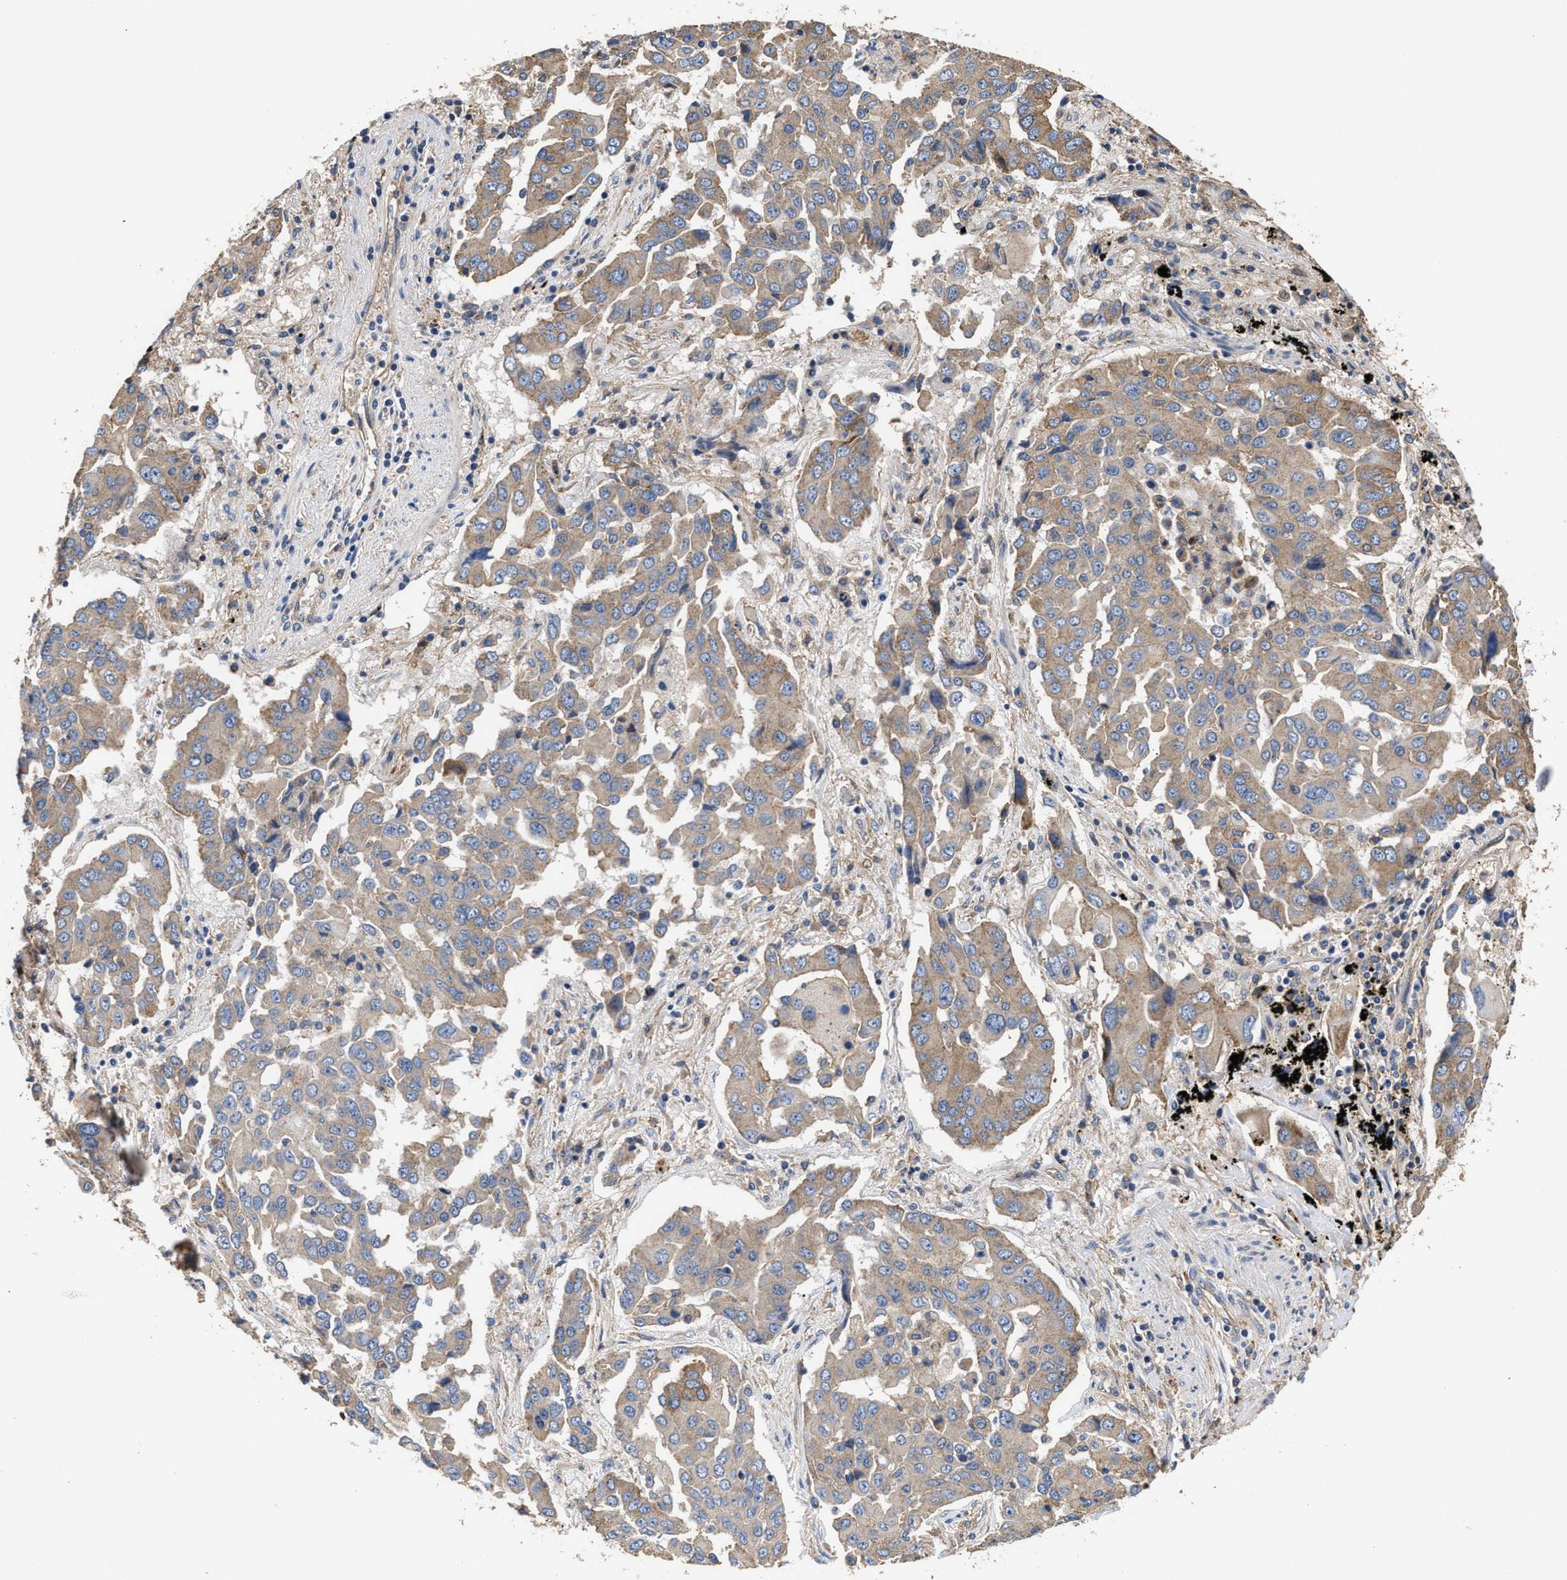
{"staining": {"intensity": "weak", "quantity": ">75%", "location": "cytoplasmic/membranous"}, "tissue": "lung cancer", "cell_type": "Tumor cells", "image_type": "cancer", "snomed": [{"axis": "morphology", "description": "Adenocarcinoma, NOS"}, {"axis": "topography", "description": "Lung"}], "caption": "IHC micrograph of adenocarcinoma (lung) stained for a protein (brown), which displays low levels of weak cytoplasmic/membranous positivity in about >75% of tumor cells.", "gene": "KLB", "patient": {"sex": "female", "age": 65}}